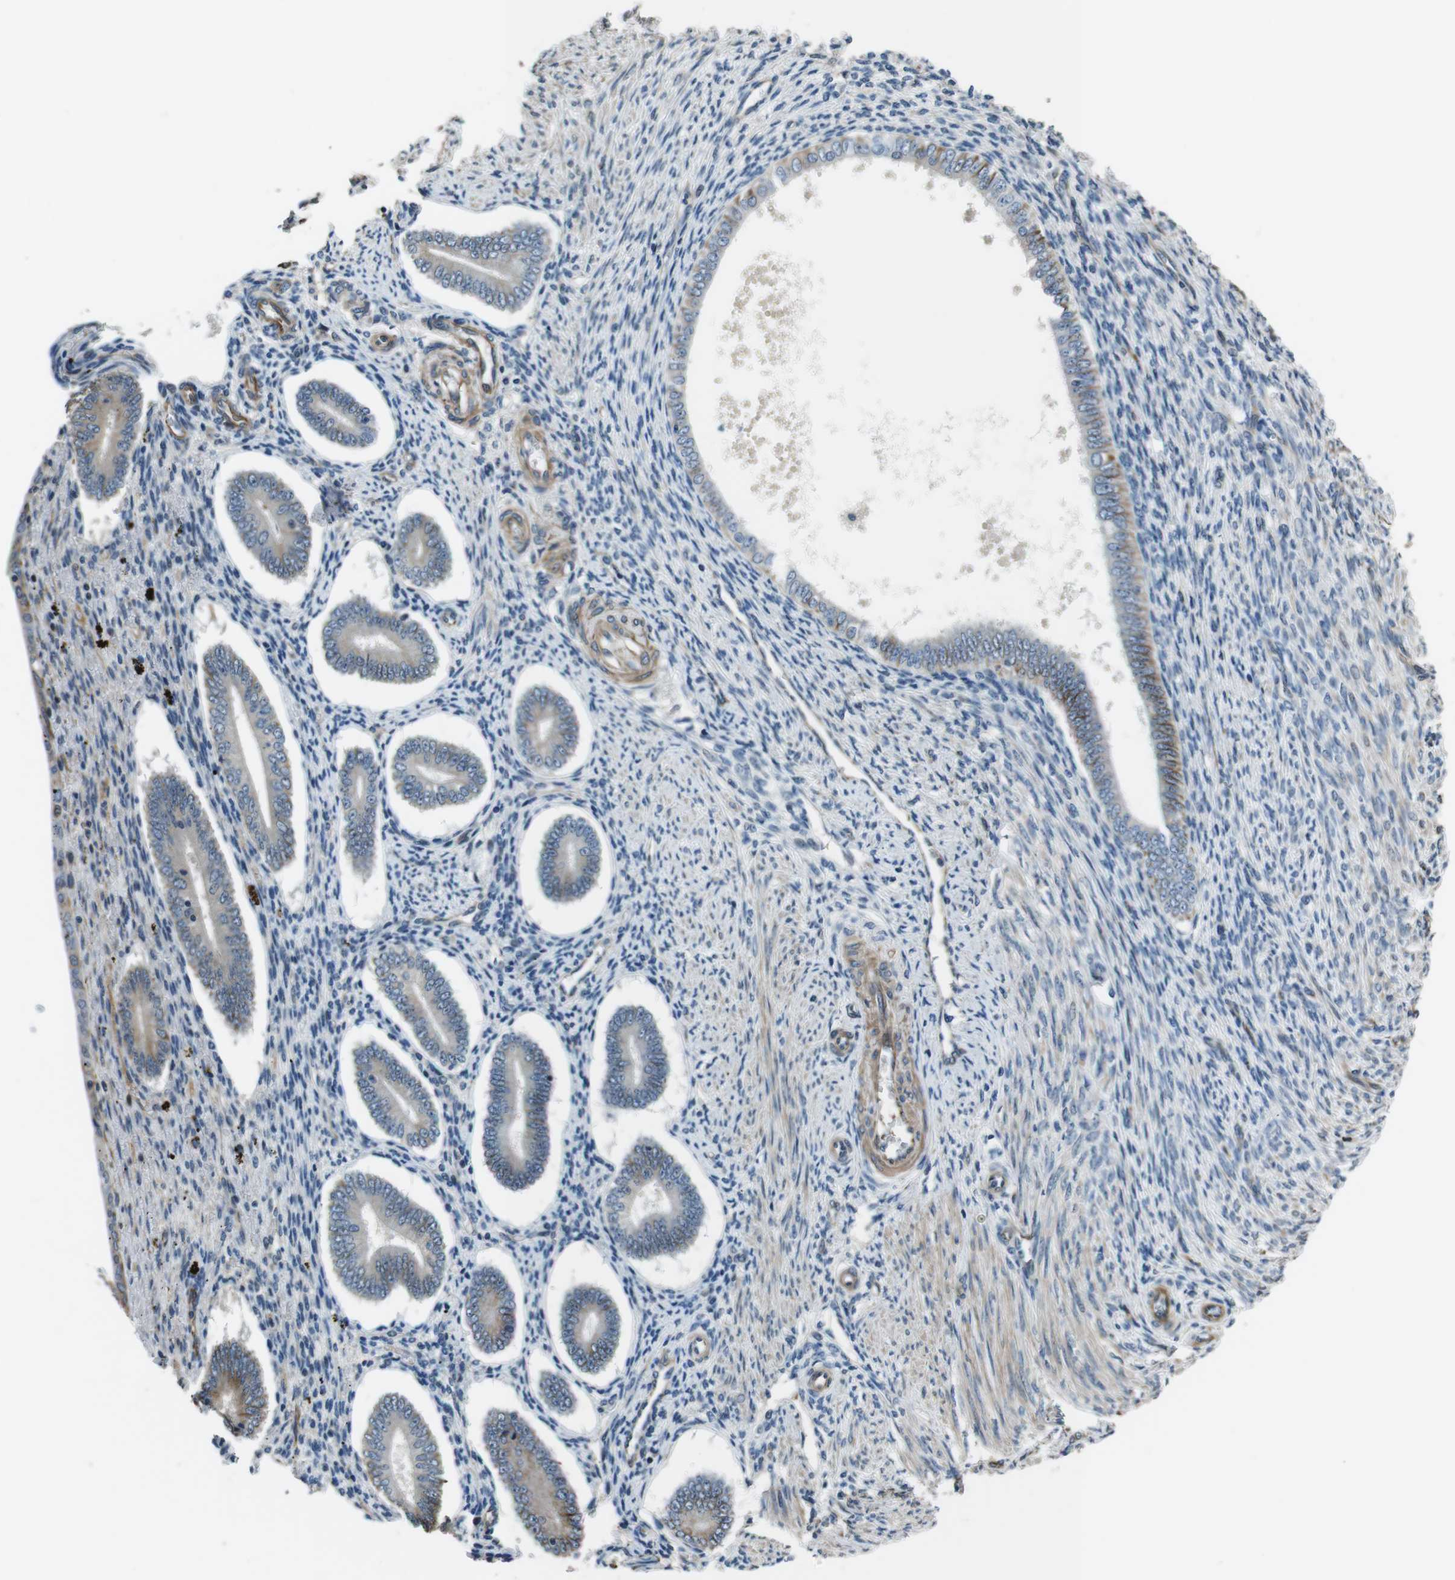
{"staining": {"intensity": "negative", "quantity": "none", "location": "none"}, "tissue": "endometrium", "cell_type": "Cells in endometrial stroma", "image_type": "normal", "snomed": [{"axis": "morphology", "description": "Normal tissue, NOS"}, {"axis": "topography", "description": "Endometrium"}], "caption": "A high-resolution photomicrograph shows IHC staining of benign endometrium, which displays no significant expression in cells in endometrial stroma. (Brightfield microscopy of DAB immunohistochemistry (IHC) at high magnification).", "gene": "LRRC49", "patient": {"sex": "female", "age": 42}}